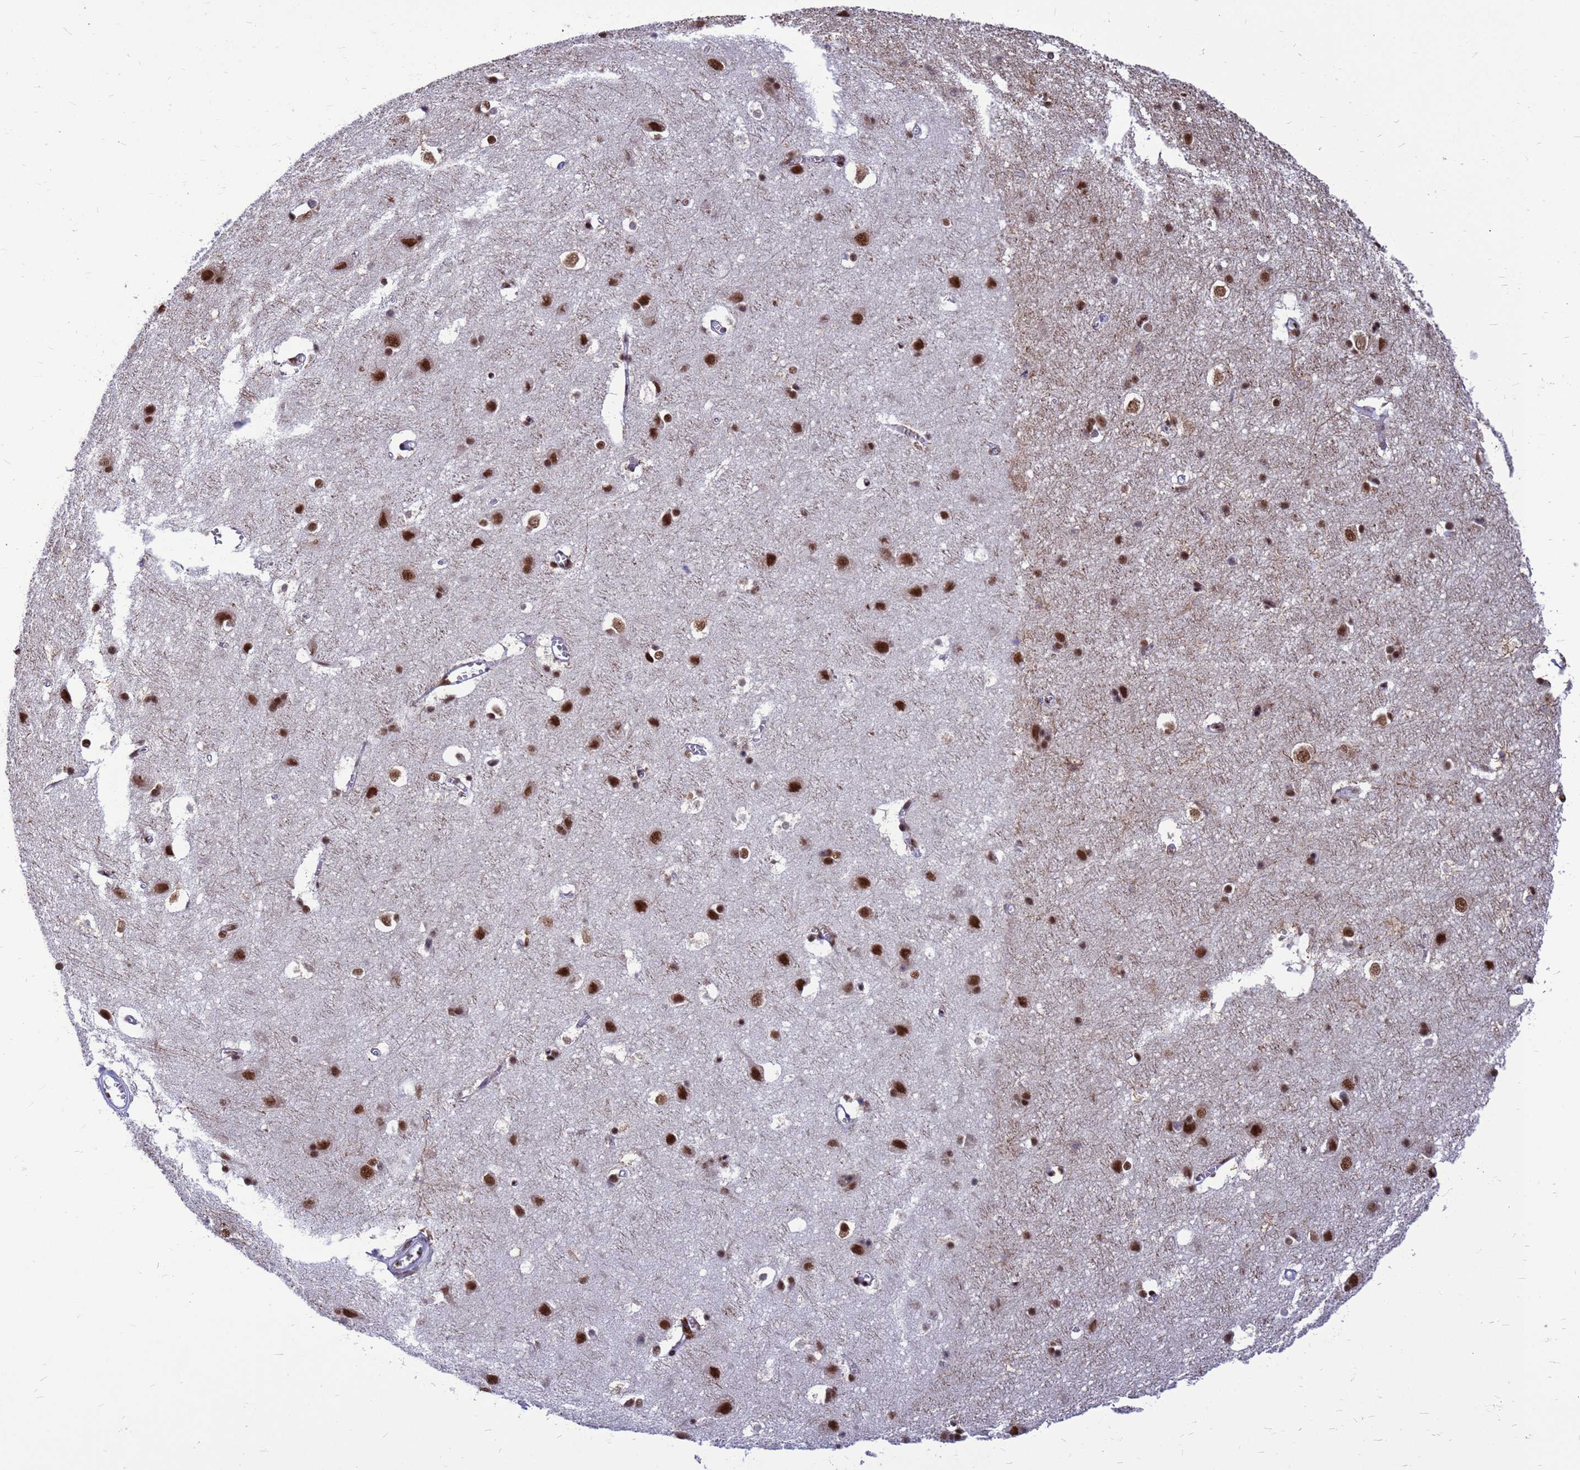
{"staining": {"intensity": "moderate", "quantity": ">75%", "location": "nuclear"}, "tissue": "cerebral cortex", "cell_type": "Endothelial cells", "image_type": "normal", "snomed": [{"axis": "morphology", "description": "Normal tissue, NOS"}, {"axis": "topography", "description": "Cerebral cortex"}], "caption": "Immunohistochemistry (IHC) histopathology image of unremarkable human cerebral cortex stained for a protein (brown), which displays medium levels of moderate nuclear expression in approximately >75% of endothelial cells.", "gene": "SART3", "patient": {"sex": "male", "age": 54}}